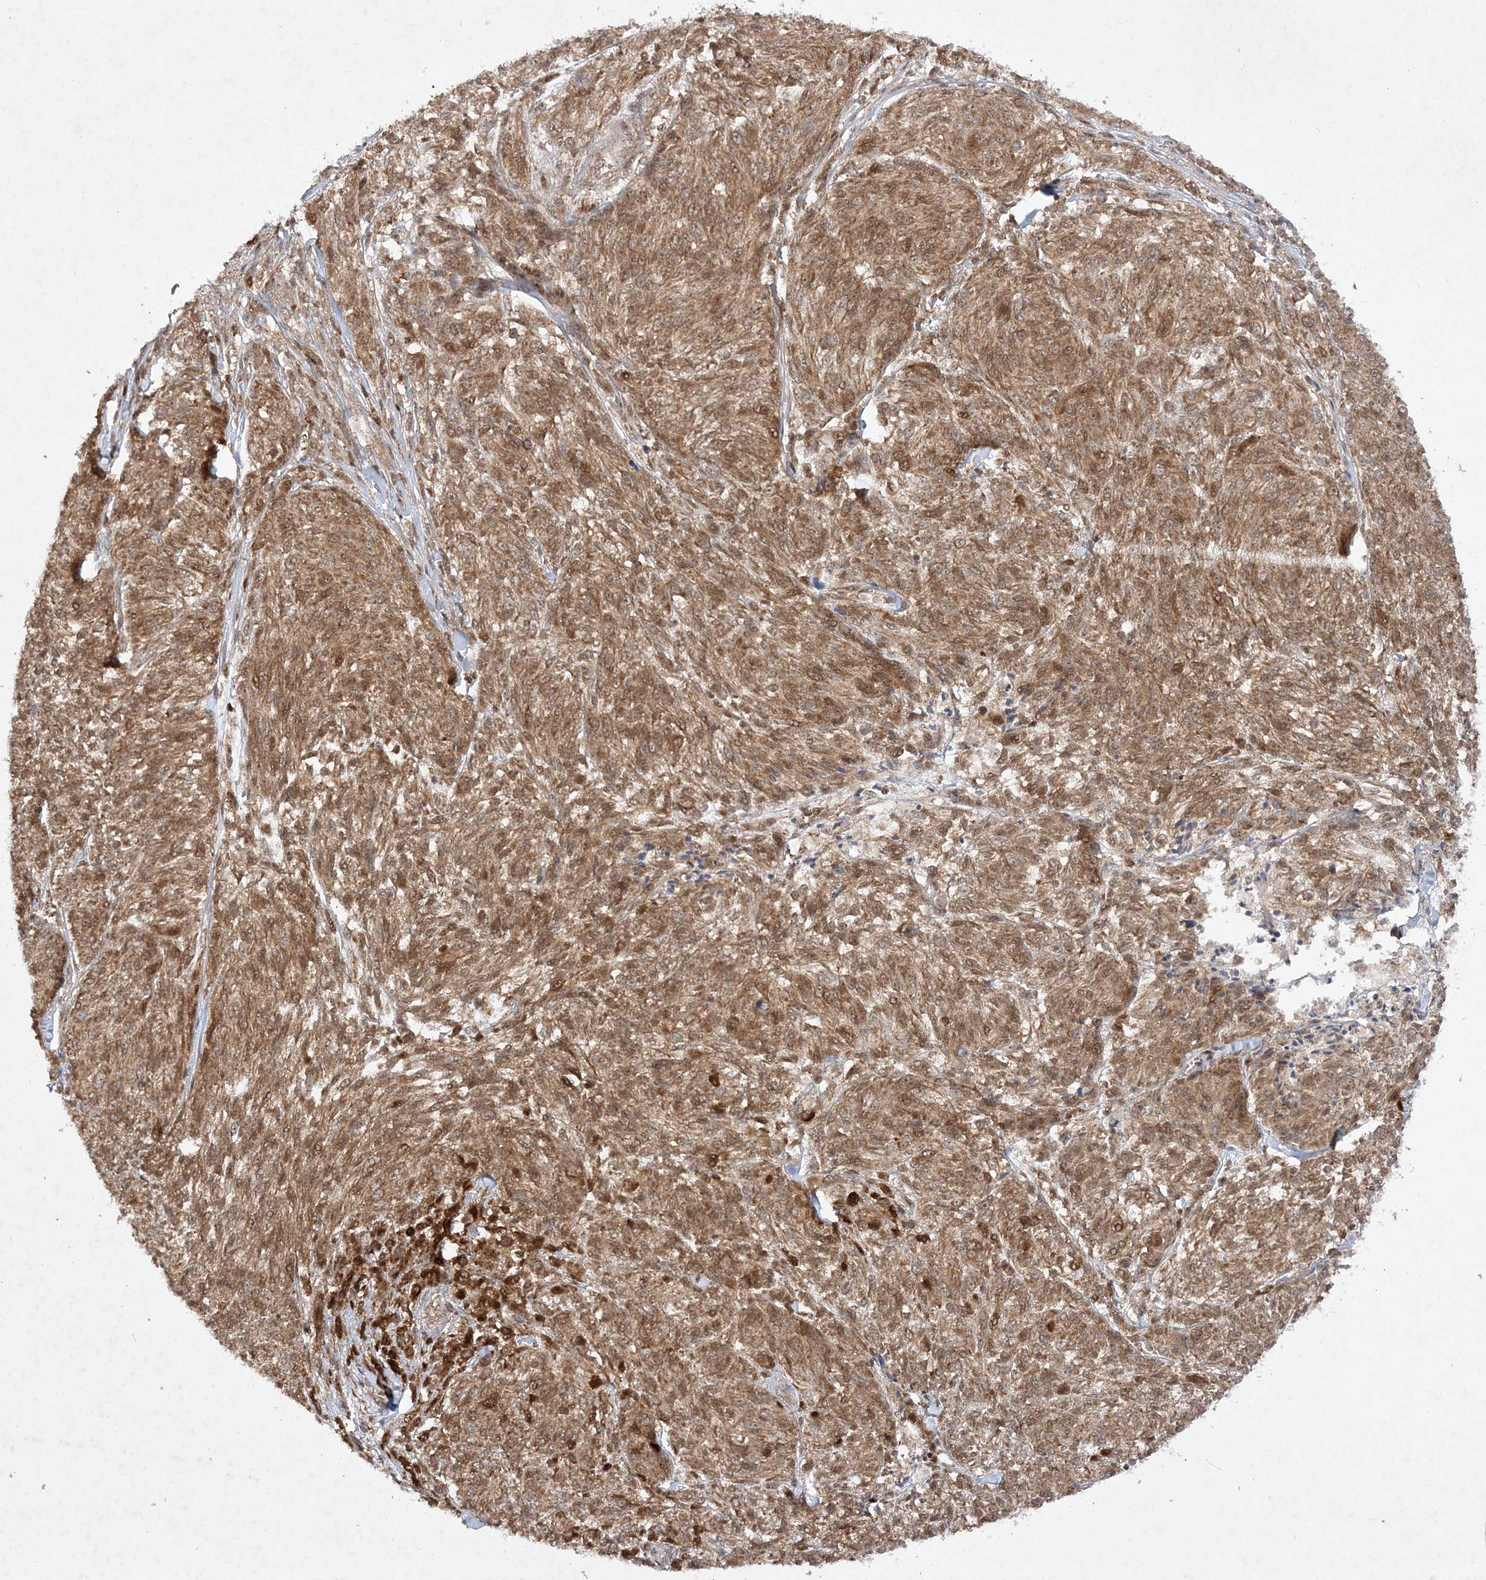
{"staining": {"intensity": "moderate", "quantity": ">75%", "location": "cytoplasmic/membranous,nuclear"}, "tissue": "melanoma", "cell_type": "Tumor cells", "image_type": "cancer", "snomed": [{"axis": "morphology", "description": "Malignant melanoma, NOS"}, {"axis": "topography", "description": "Skin of trunk"}], "caption": "Tumor cells show medium levels of moderate cytoplasmic/membranous and nuclear positivity in approximately >75% of cells in melanoma. (Brightfield microscopy of DAB IHC at high magnification).", "gene": "NIF3L1", "patient": {"sex": "male", "age": 71}}